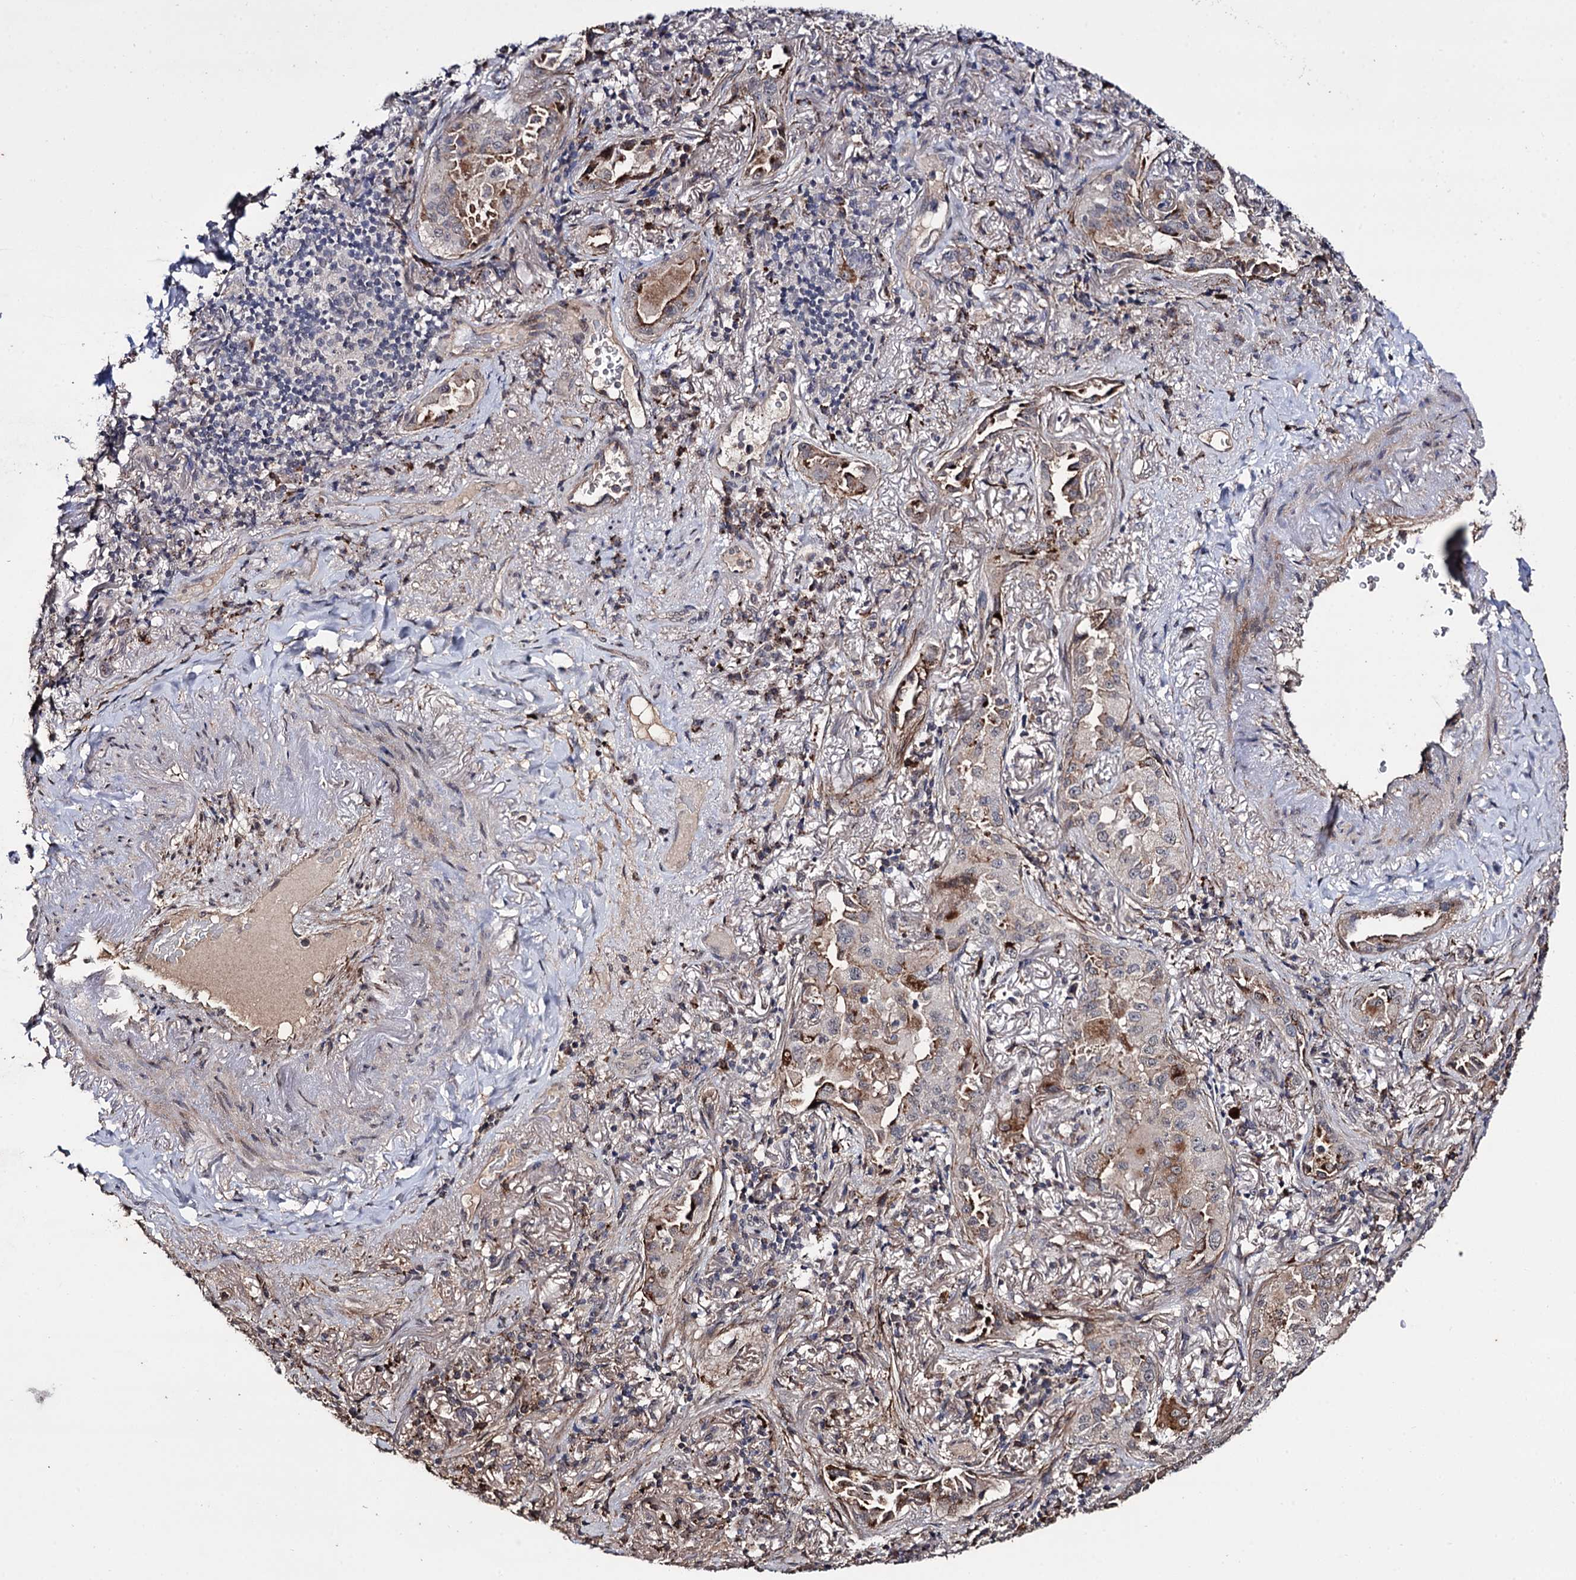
{"staining": {"intensity": "moderate", "quantity": "25%-75%", "location": "cytoplasmic/membranous"}, "tissue": "lung cancer", "cell_type": "Tumor cells", "image_type": "cancer", "snomed": [{"axis": "morphology", "description": "Adenocarcinoma, NOS"}, {"axis": "topography", "description": "Lung"}], "caption": "High-power microscopy captured an immunohistochemistry histopathology image of lung cancer, revealing moderate cytoplasmic/membranous staining in approximately 25%-75% of tumor cells.", "gene": "MICAL2", "patient": {"sex": "female", "age": 69}}